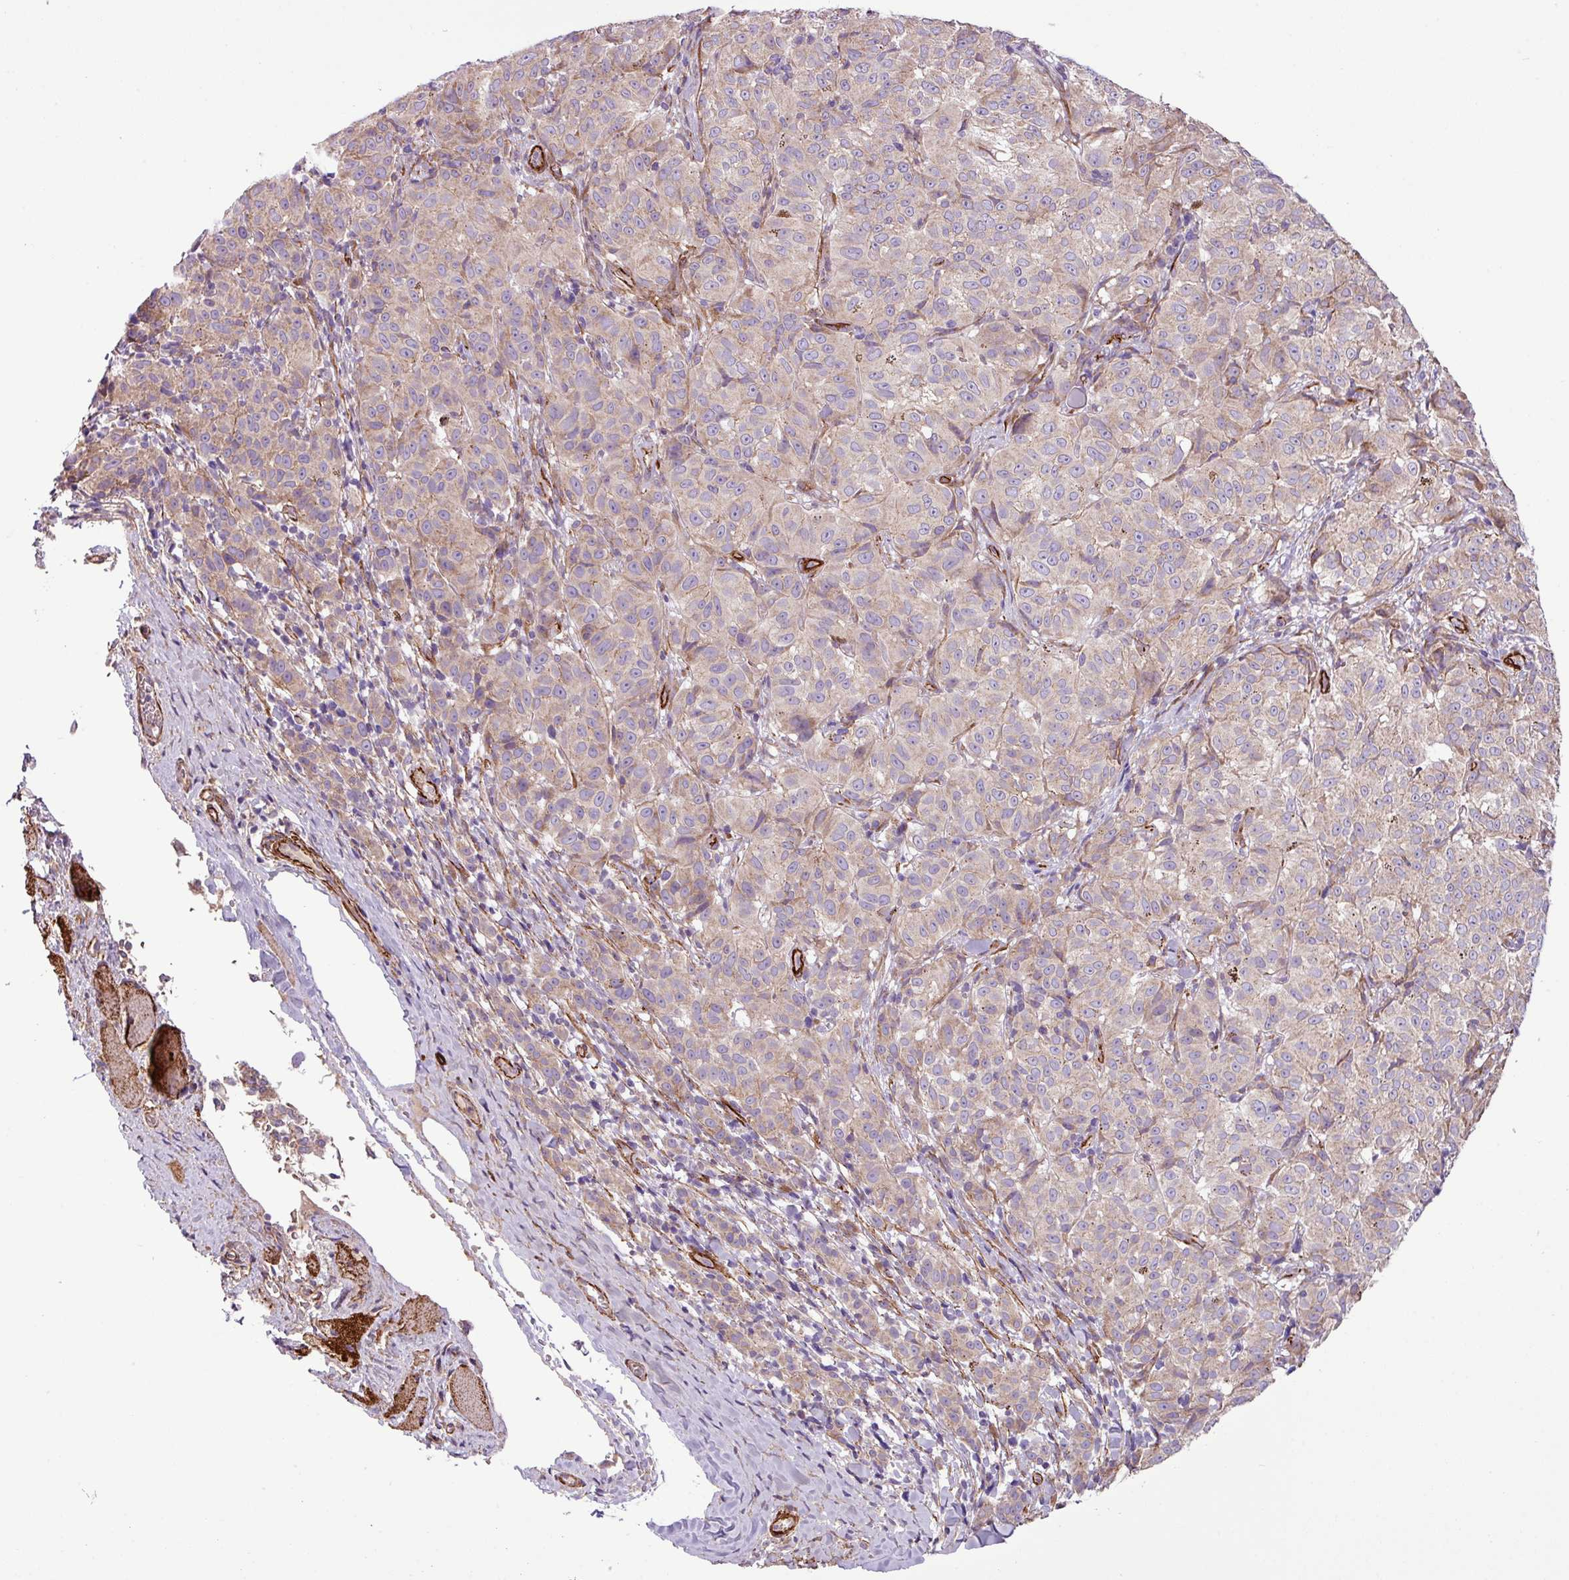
{"staining": {"intensity": "moderate", "quantity": "25%-75%", "location": "cytoplasmic/membranous"}, "tissue": "melanoma", "cell_type": "Tumor cells", "image_type": "cancer", "snomed": [{"axis": "morphology", "description": "Malignant melanoma, NOS"}, {"axis": "topography", "description": "Skin"}], "caption": "Brown immunohistochemical staining in human melanoma demonstrates moderate cytoplasmic/membranous expression in approximately 25%-75% of tumor cells.", "gene": "FAM47E", "patient": {"sex": "female", "age": 72}}